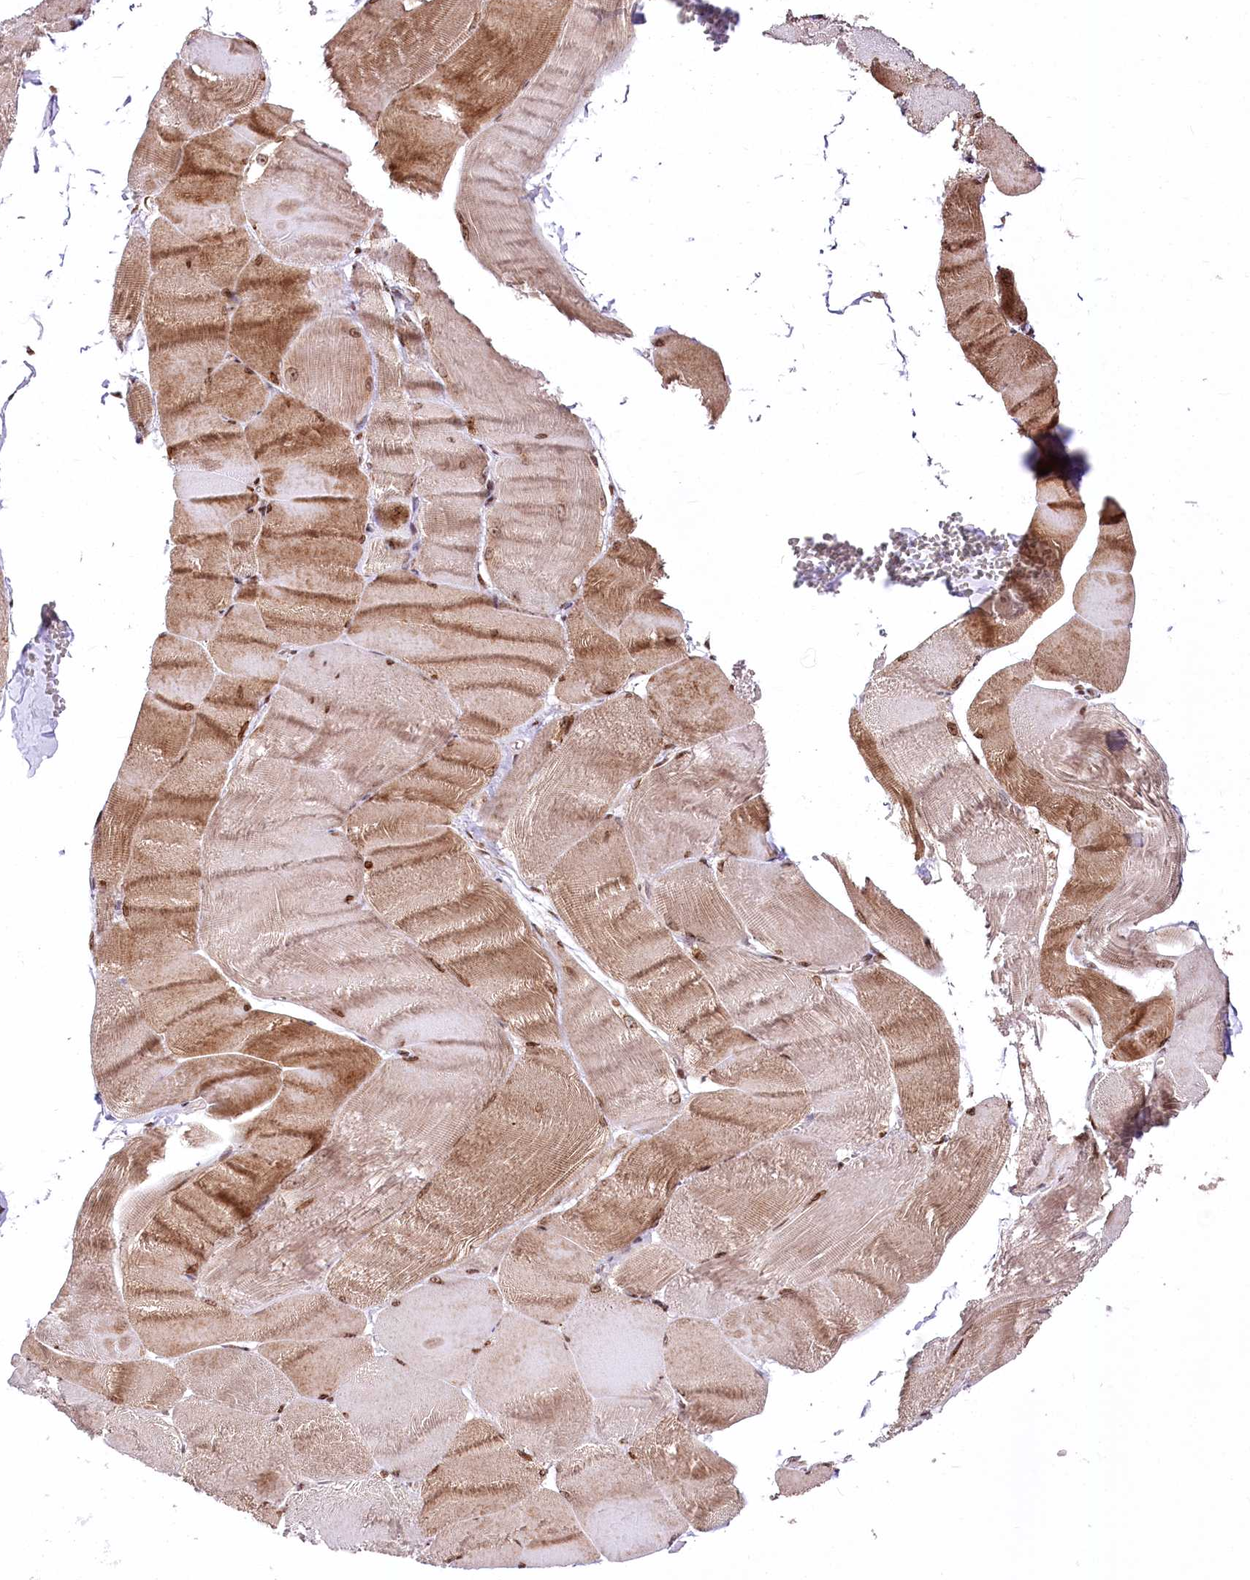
{"staining": {"intensity": "strong", "quantity": ">75%", "location": "cytoplasmic/membranous,nuclear"}, "tissue": "skeletal muscle", "cell_type": "Myocytes", "image_type": "normal", "snomed": [{"axis": "morphology", "description": "Normal tissue, NOS"}, {"axis": "morphology", "description": "Basal cell carcinoma"}, {"axis": "topography", "description": "Skeletal muscle"}], "caption": "IHC staining of normal skeletal muscle, which shows high levels of strong cytoplasmic/membranous,nuclear expression in approximately >75% of myocytes indicating strong cytoplasmic/membranous,nuclear protein positivity. The staining was performed using DAB (3,3'-diaminobenzidine) (brown) for protein detection and nuclei were counterstained in hematoxylin (blue).", "gene": "ZFYVE27", "patient": {"sex": "female", "age": 64}}